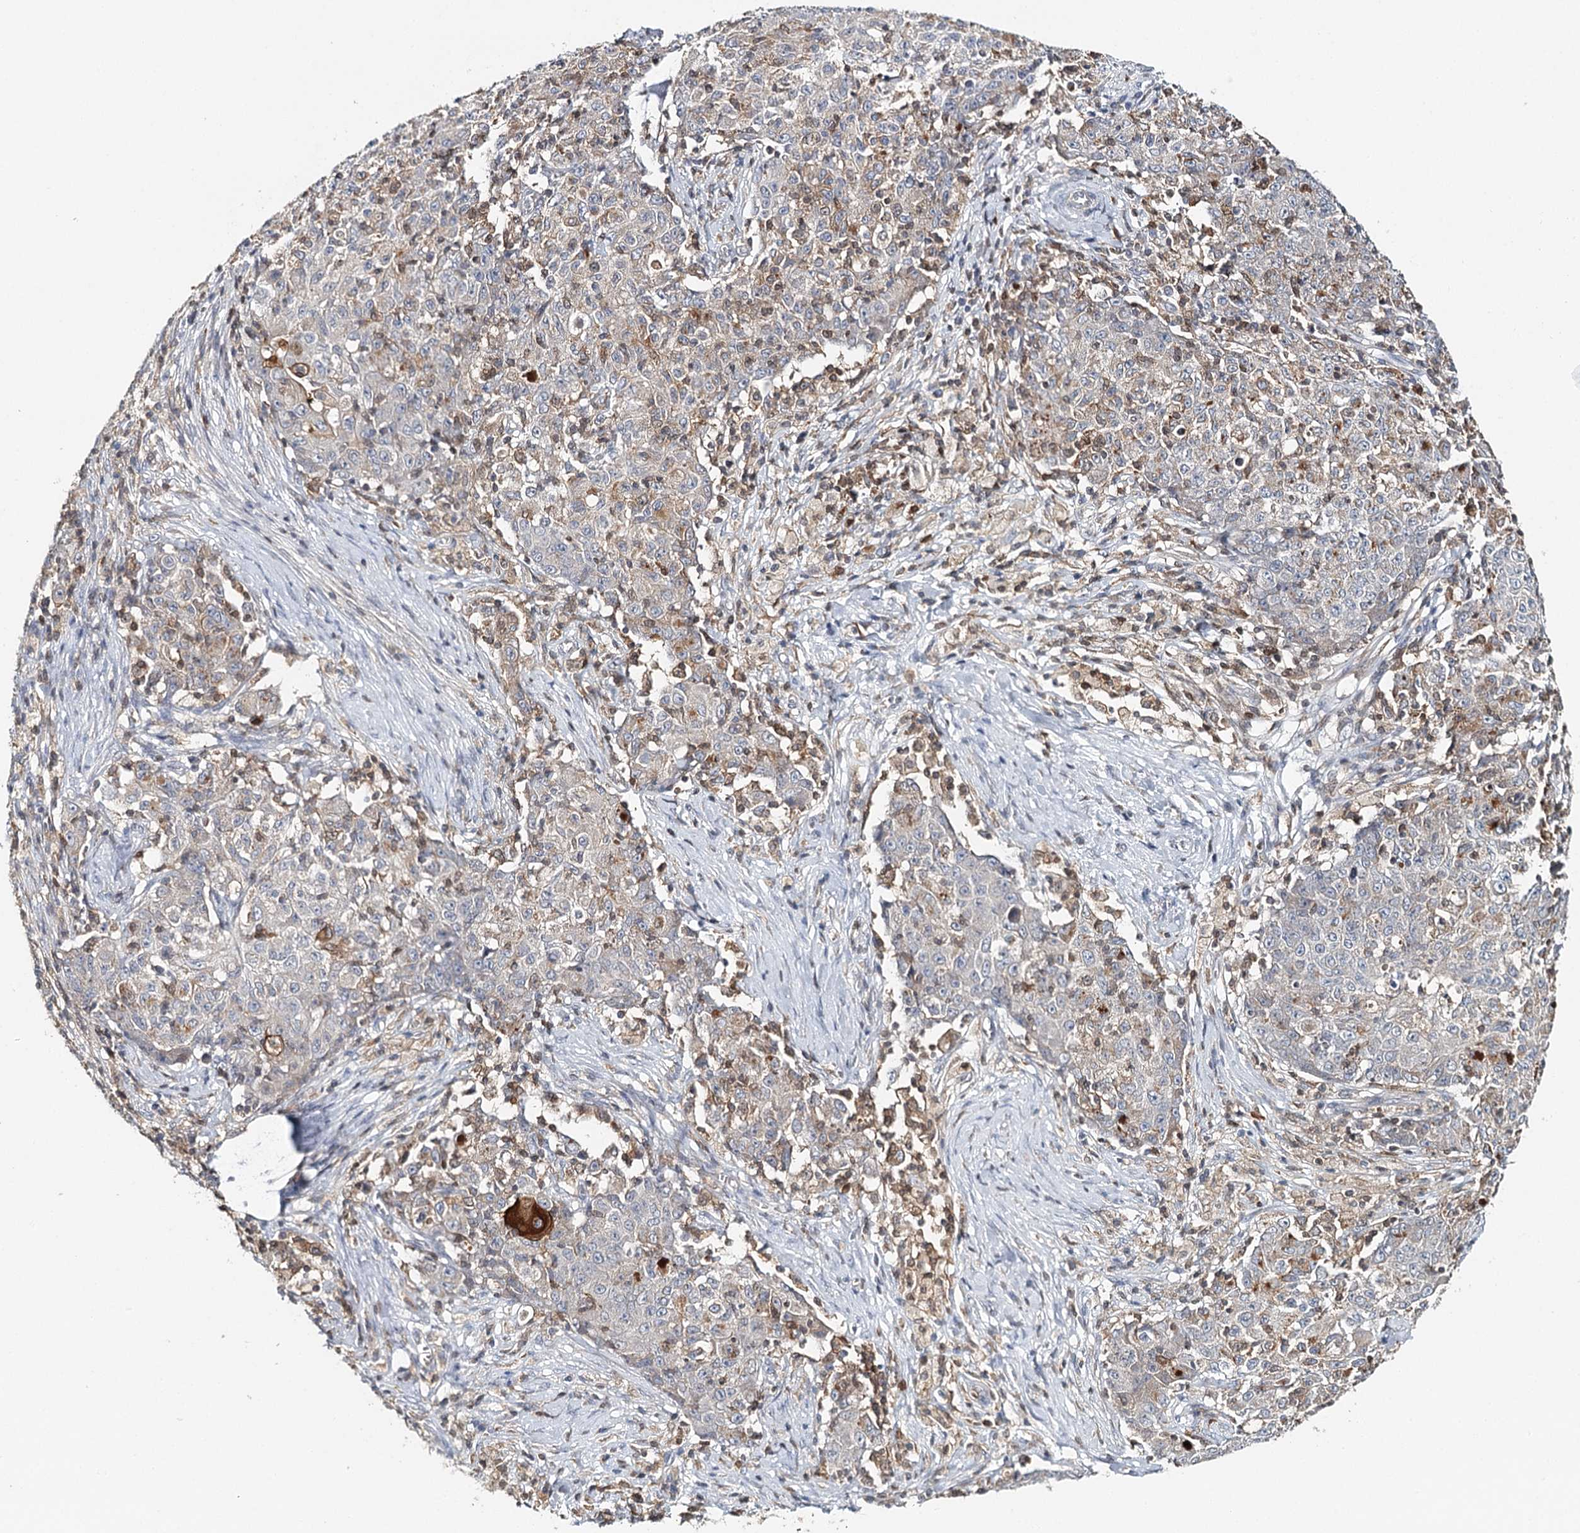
{"staining": {"intensity": "weak", "quantity": "<25%", "location": "cytoplasmic/membranous"}, "tissue": "ovarian cancer", "cell_type": "Tumor cells", "image_type": "cancer", "snomed": [{"axis": "morphology", "description": "Carcinoma, endometroid"}, {"axis": "topography", "description": "Ovary"}], "caption": "The IHC histopathology image has no significant staining in tumor cells of ovarian cancer tissue.", "gene": "SLC41A2", "patient": {"sex": "female", "age": 42}}